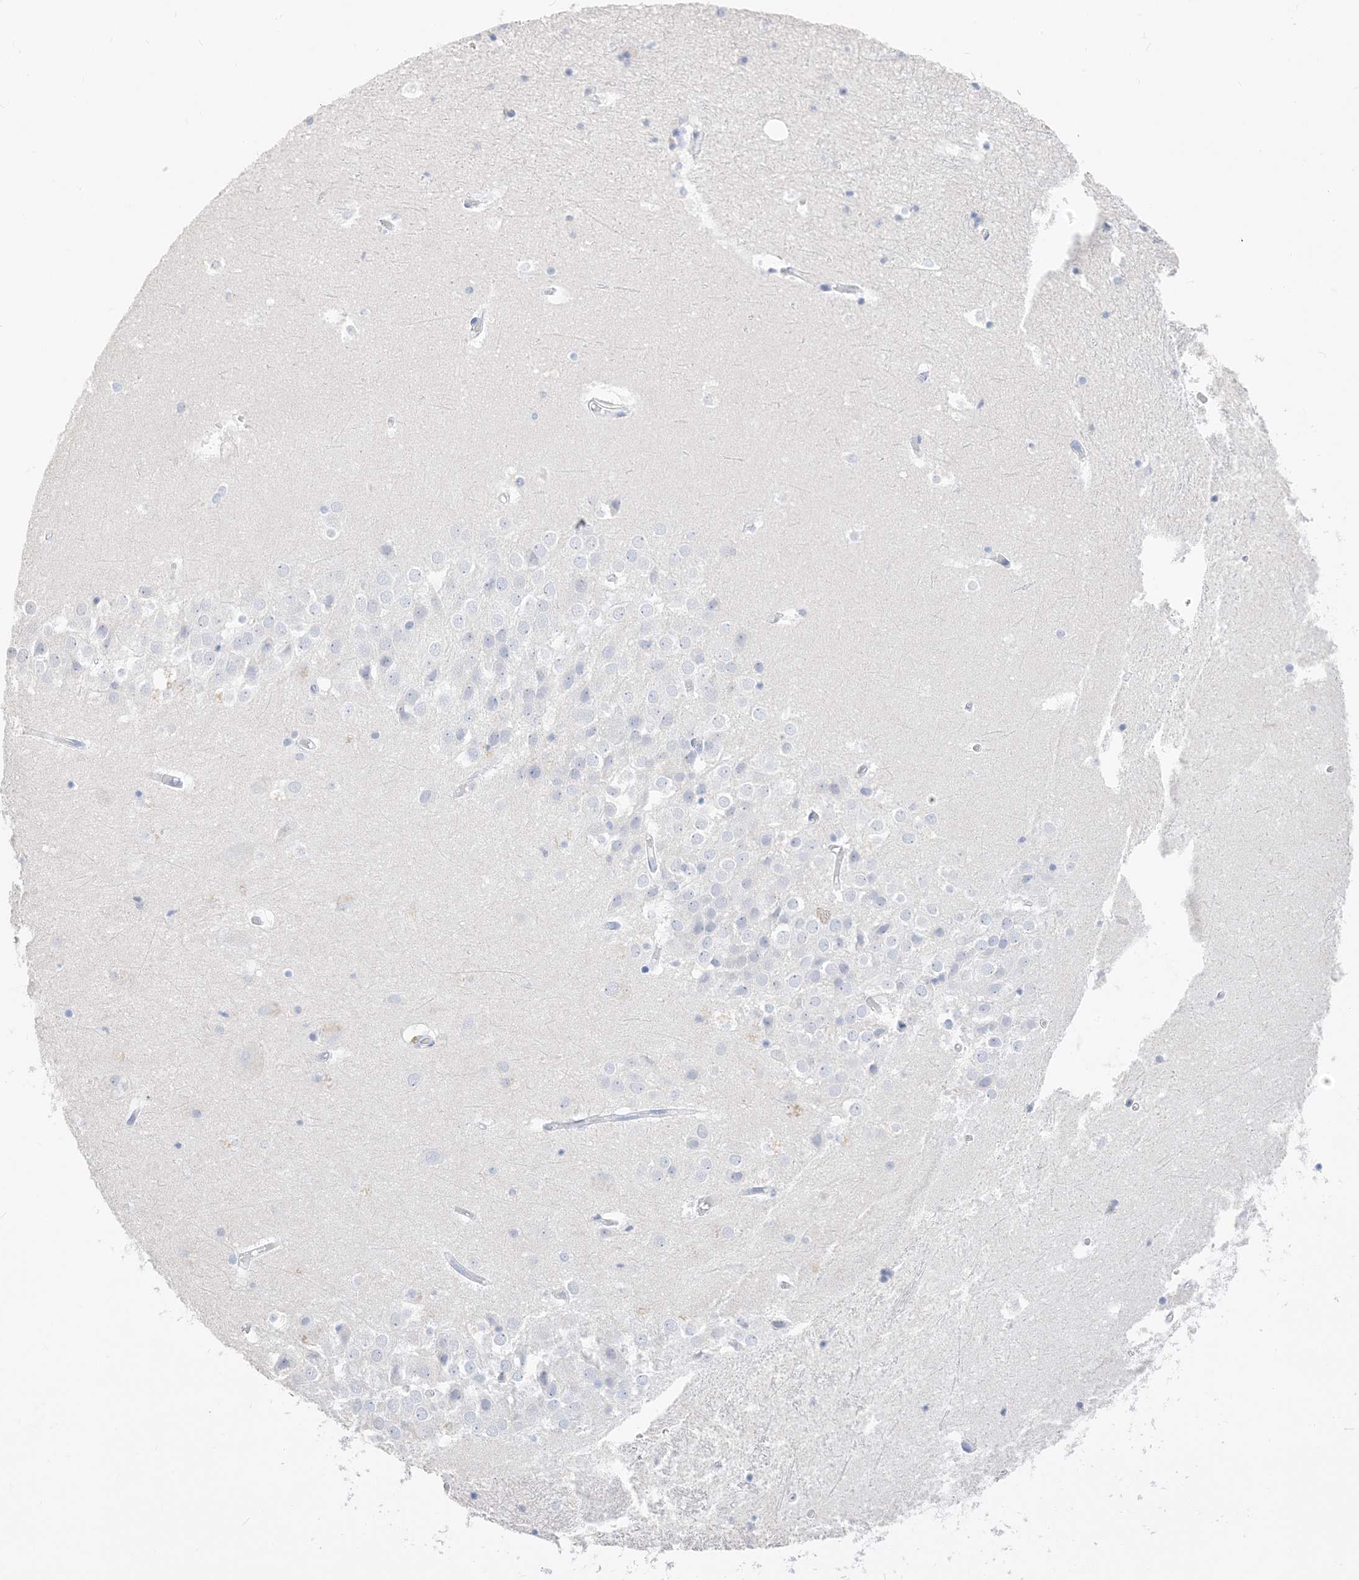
{"staining": {"intensity": "negative", "quantity": "none", "location": "none"}, "tissue": "hippocampus", "cell_type": "Glial cells", "image_type": "normal", "snomed": [{"axis": "morphology", "description": "Normal tissue, NOS"}, {"axis": "topography", "description": "Hippocampus"}], "caption": "DAB (3,3'-diaminobenzidine) immunohistochemical staining of benign hippocampus demonstrates no significant staining in glial cells.", "gene": "MUC17", "patient": {"sex": "female", "age": 52}}